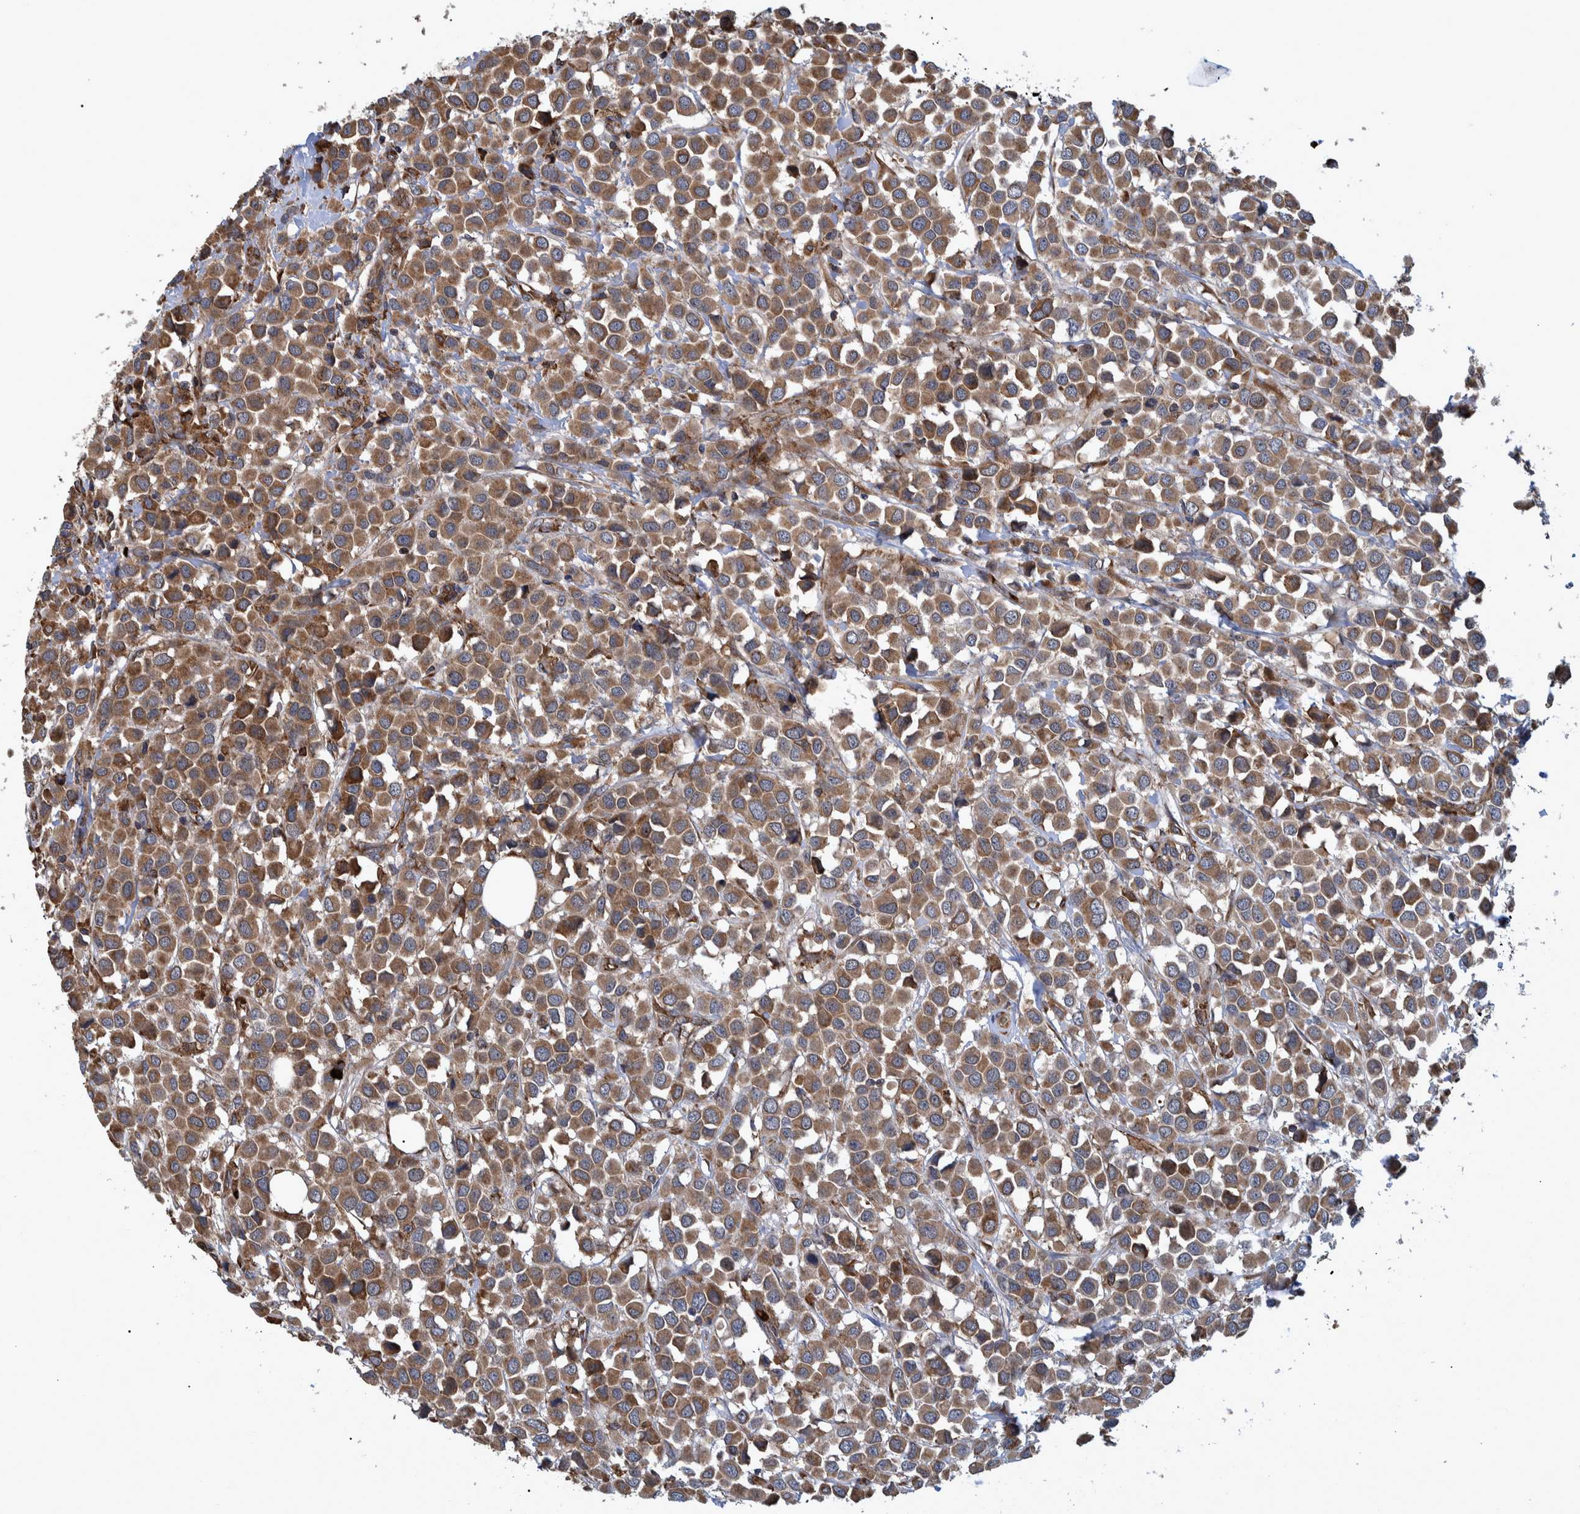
{"staining": {"intensity": "moderate", "quantity": ">75%", "location": "cytoplasmic/membranous"}, "tissue": "breast cancer", "cell_type": "Tumor cells", "image_type": "cancer", "snomed": [{"axis": "morphology", "description": "Duct carcinoma"}, {"axis": "topography", "description": "Breast"}], "caption": "Moderate cytoplasmic/membranous expression for a protein is present in about >75% of tumor cells of breast cancer (invasive ductal carcinoma) using immunohistochemistry.", "gene": "SPAG5", "patient": {"sex": "female", "age": 61}}